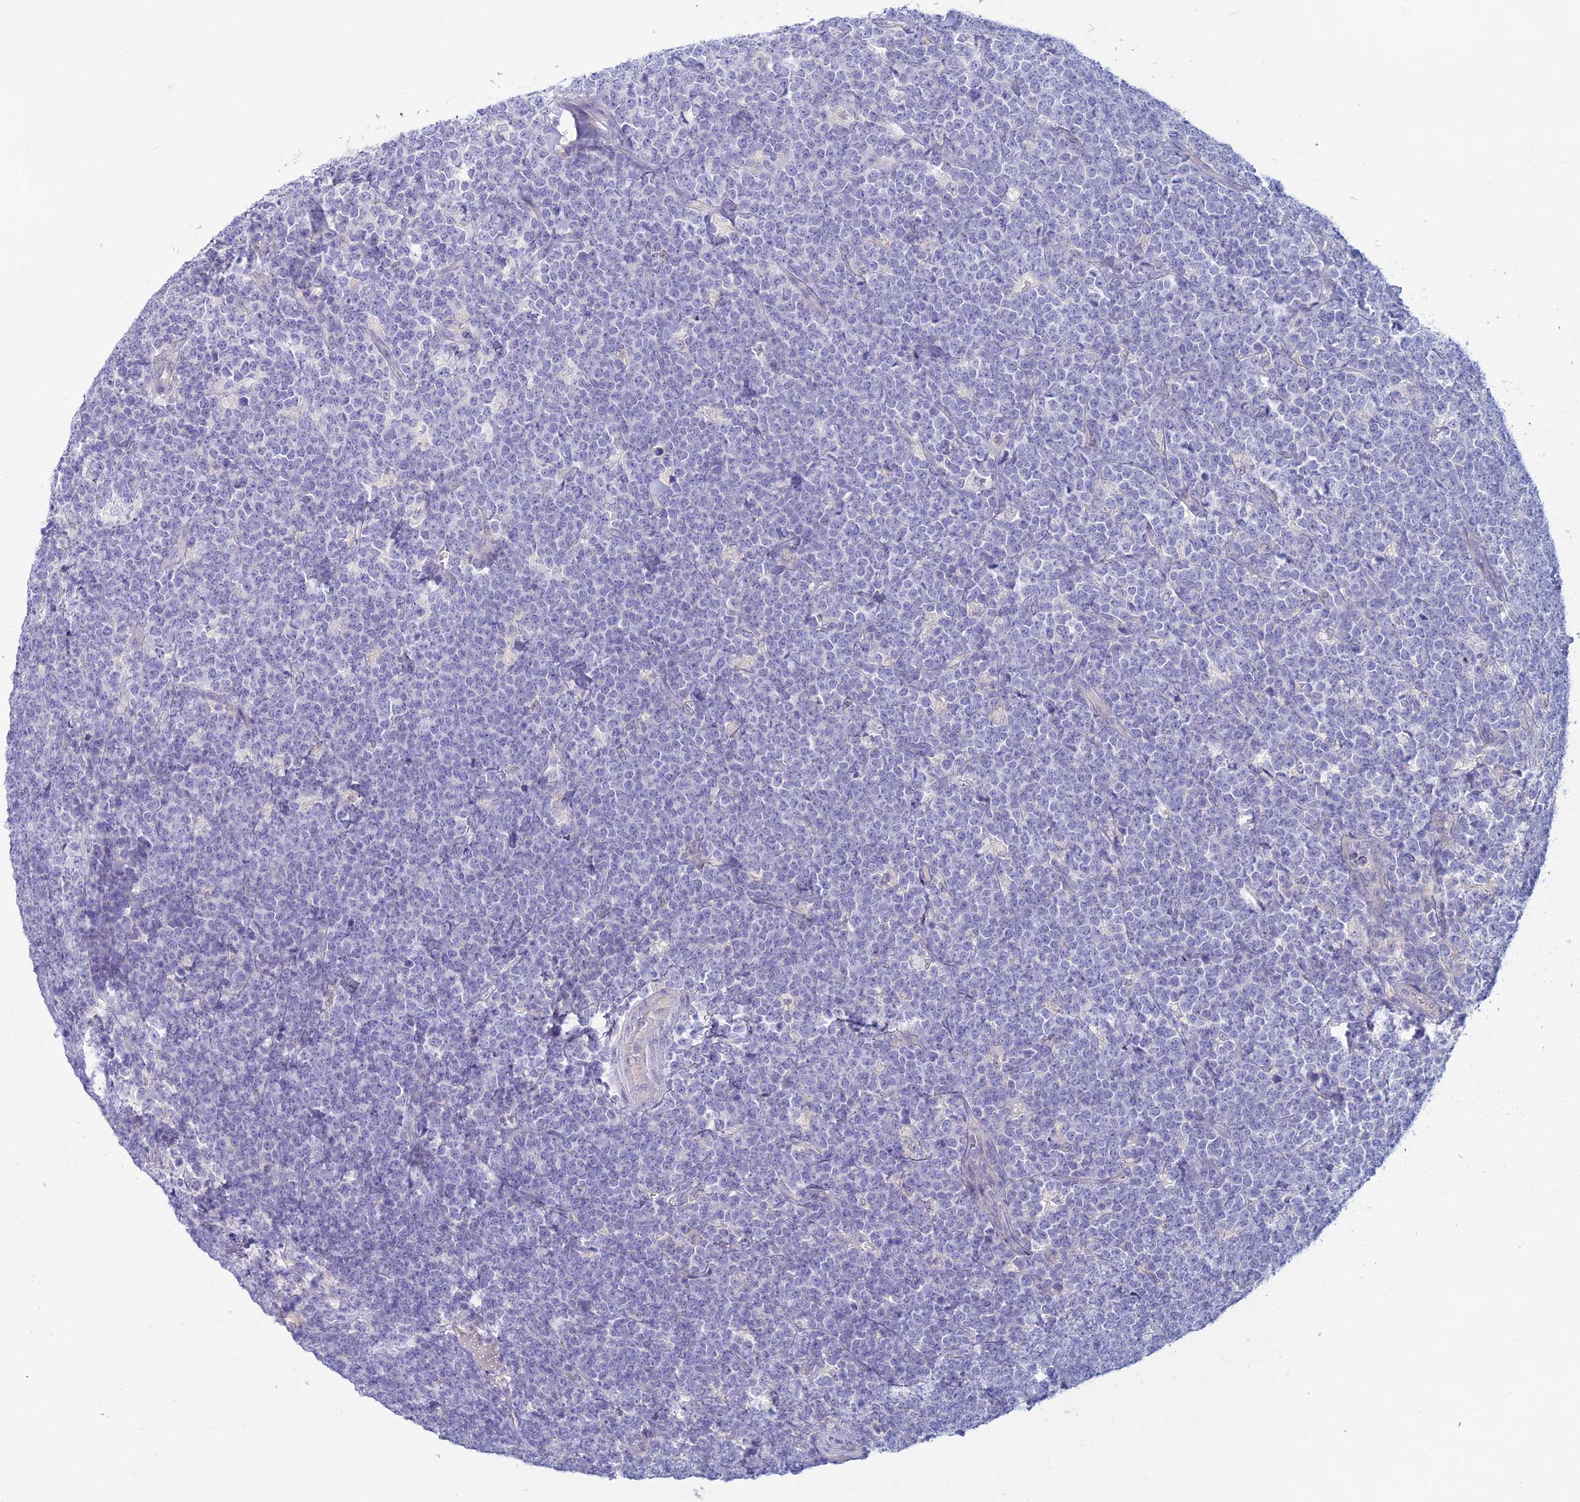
{"staining": {"intensity": "negative", "quantity": "none", "location": "none"}, "tissue": "lymphoma", "cell_type": "Tumor cells", "image_type": "cancer", "snomed": [{"axis": "morphology", "description": "Malignant lymphoma, non-Hodgkin's type, High grade"}, {"axis": "topography", "description": "Small intestine"}], "caption": "This is a micrograph of immunohistochemistry (IHC) staining of lymphoma, which shows no staining in tumor cells. The staining was performed using DAB (3,3'-diaminobenzidine) to visualize the protein expression in brown, while the nuclei were stained in blue with hematoxylin (Magnification: 20x).", "gene": "SLC25A41", "patient": {"sex": "male", "age": 8}}